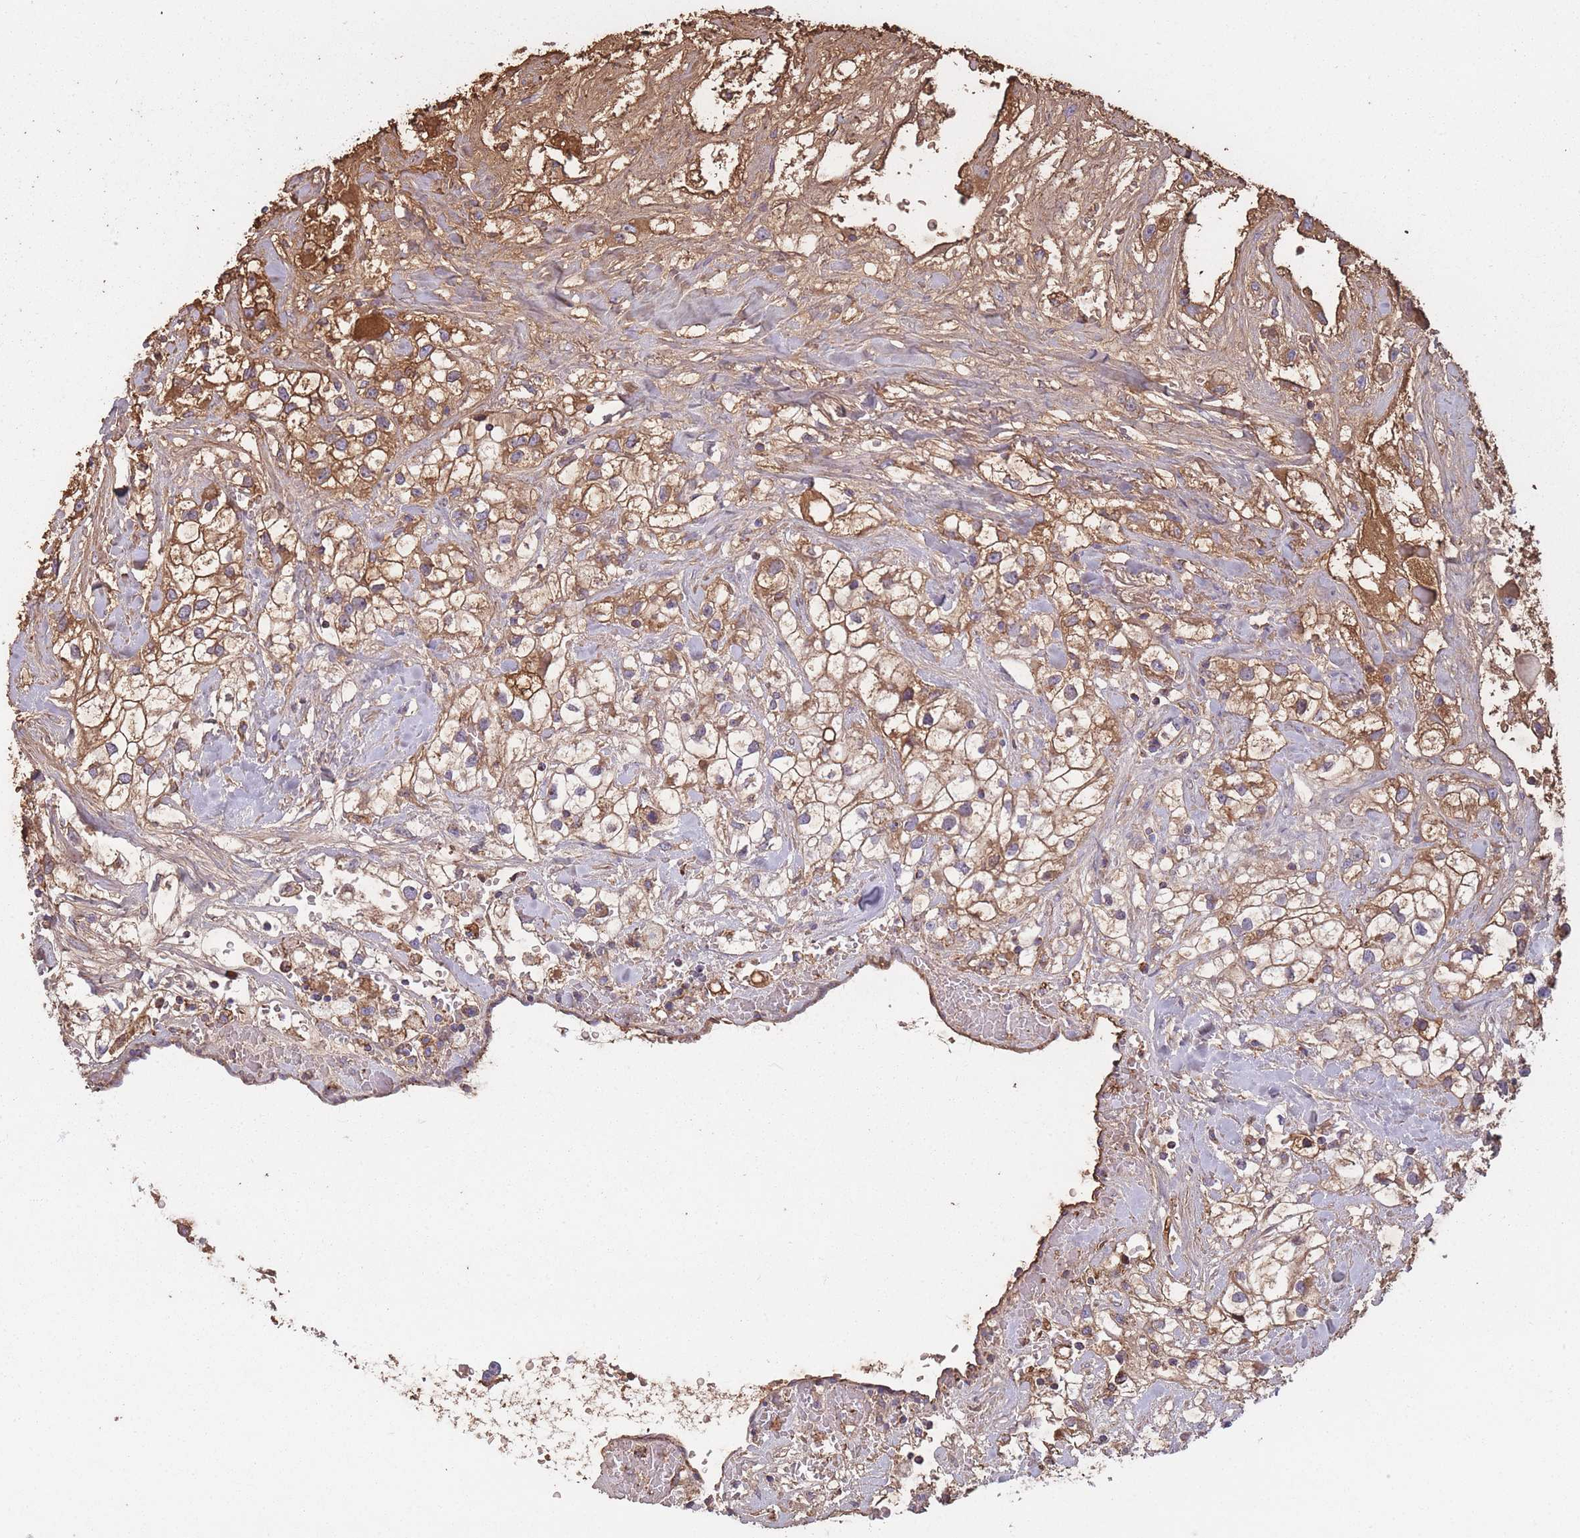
{"staining": {"intensity": "moderate", "quantity": ">75%", "location": "cytoplasmic/membranous"}, "tissue": "renal cancer", "cell_type": "Tumor cells", "image_type": "cancer", "snomed": [{"axis": "morphology", "description": "Adenocarcinoma, NOS"}, {"axis": "topography", "description": "Kidney"}], "caption": "Adenocarcinoma (renal) stained for a protein reveals moderate cytoplasmic/membranous positivity in tumor cells. The staining was performed using DAB (3,3'-diaminobenzidine) to visualize the protein expression in brown, while the nuclei were stained in blue with hematoxylin (Magnification: 20x).", "gene": "KAT2A", "patient": {"sex": "male", "age": 59}}